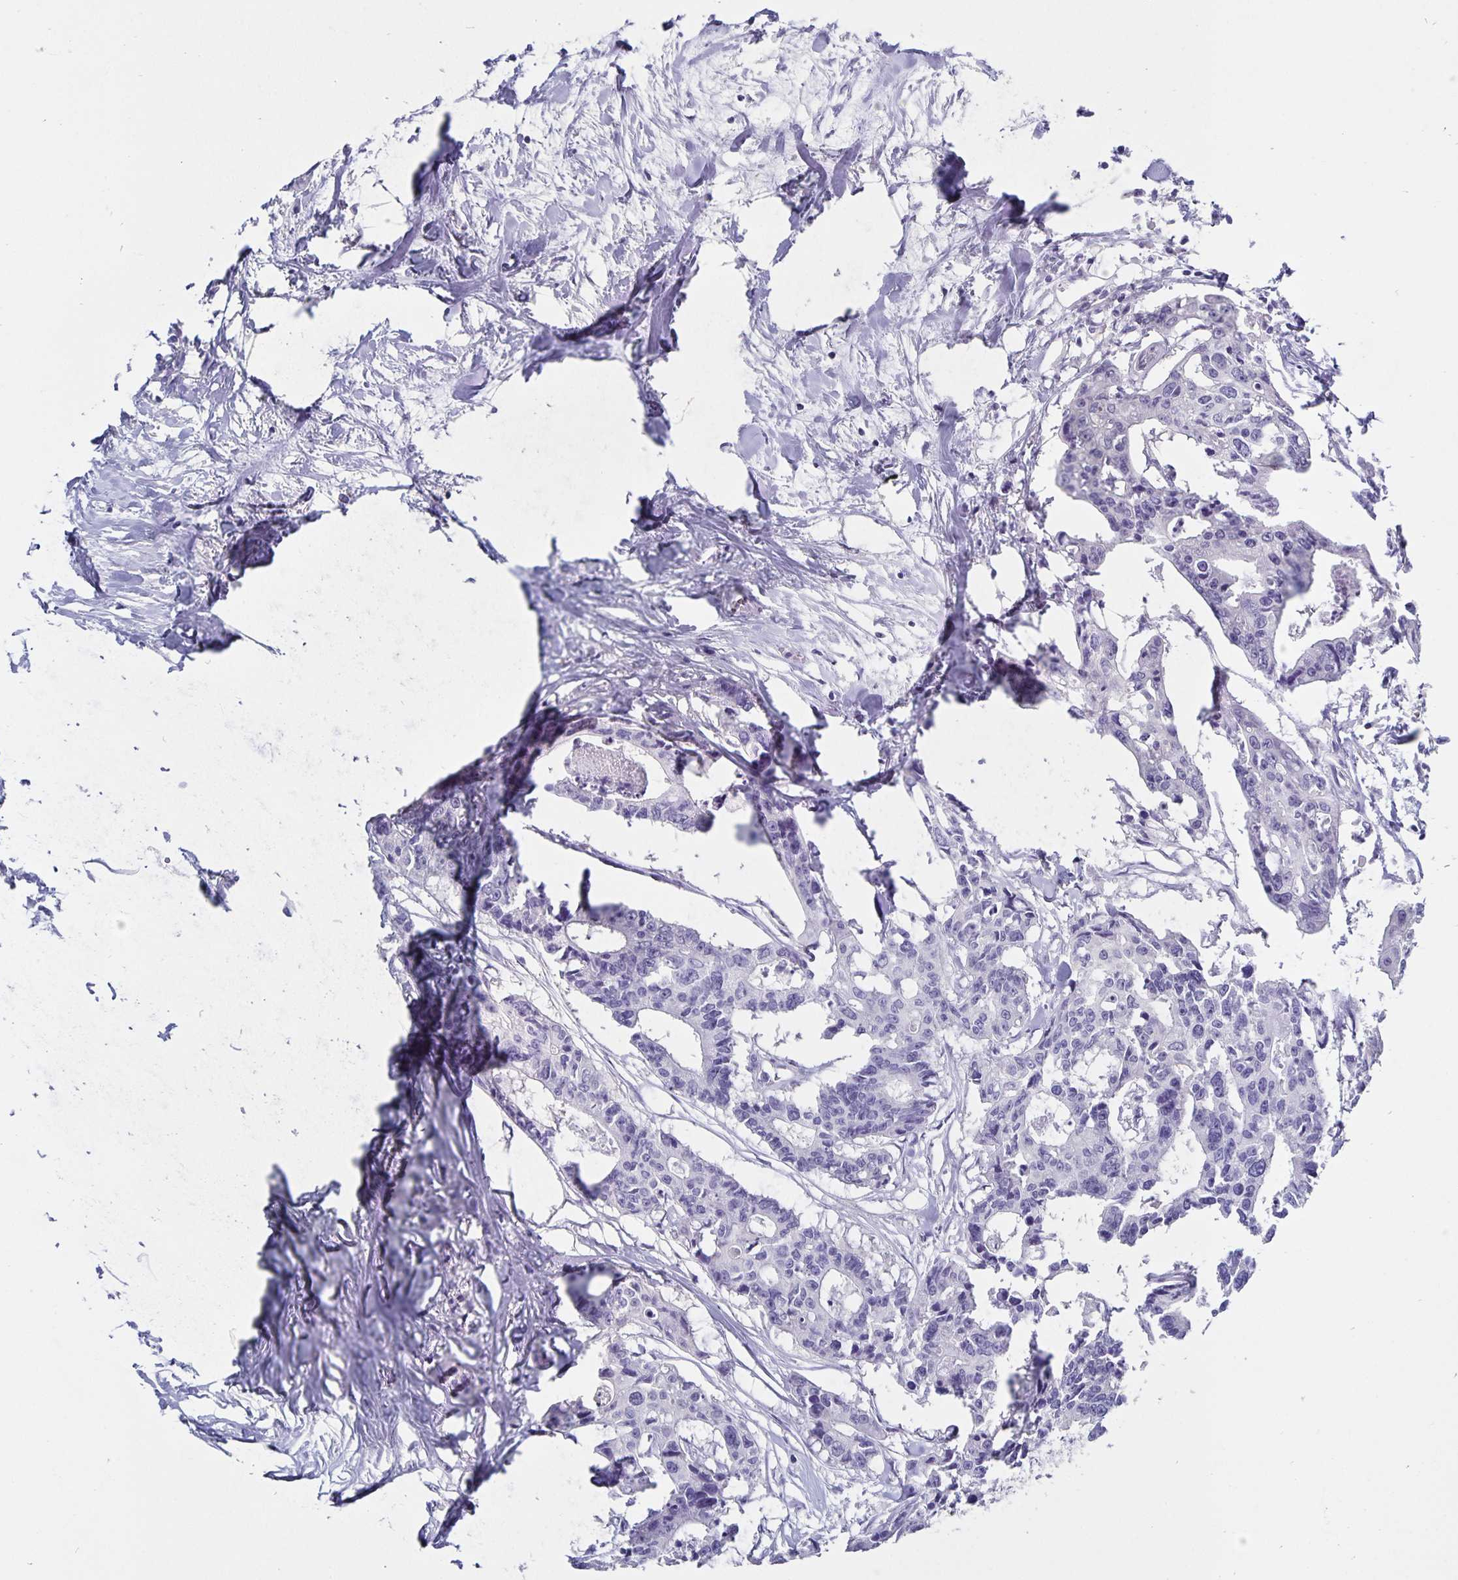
{"staining": {"intensity": "negative", "quantity": "none", "location": "none"}, "tissue": "colorectal cancer", "cell_type": "Tumor cells", "image_type": "cancer", "snomed": [{"axis": "morphology", "description": "Adenocarcinoma, NOS"}, {"axis": "topography", "description": "Rectum"}], "caption": "This is an immunohistochemistry (IHC) micrograph of human adenocarcinoma (colorectal). There is no positivity in tumor cells.", "gene": "ODF3B", "patient": {"sex": "male", "age": 57}}